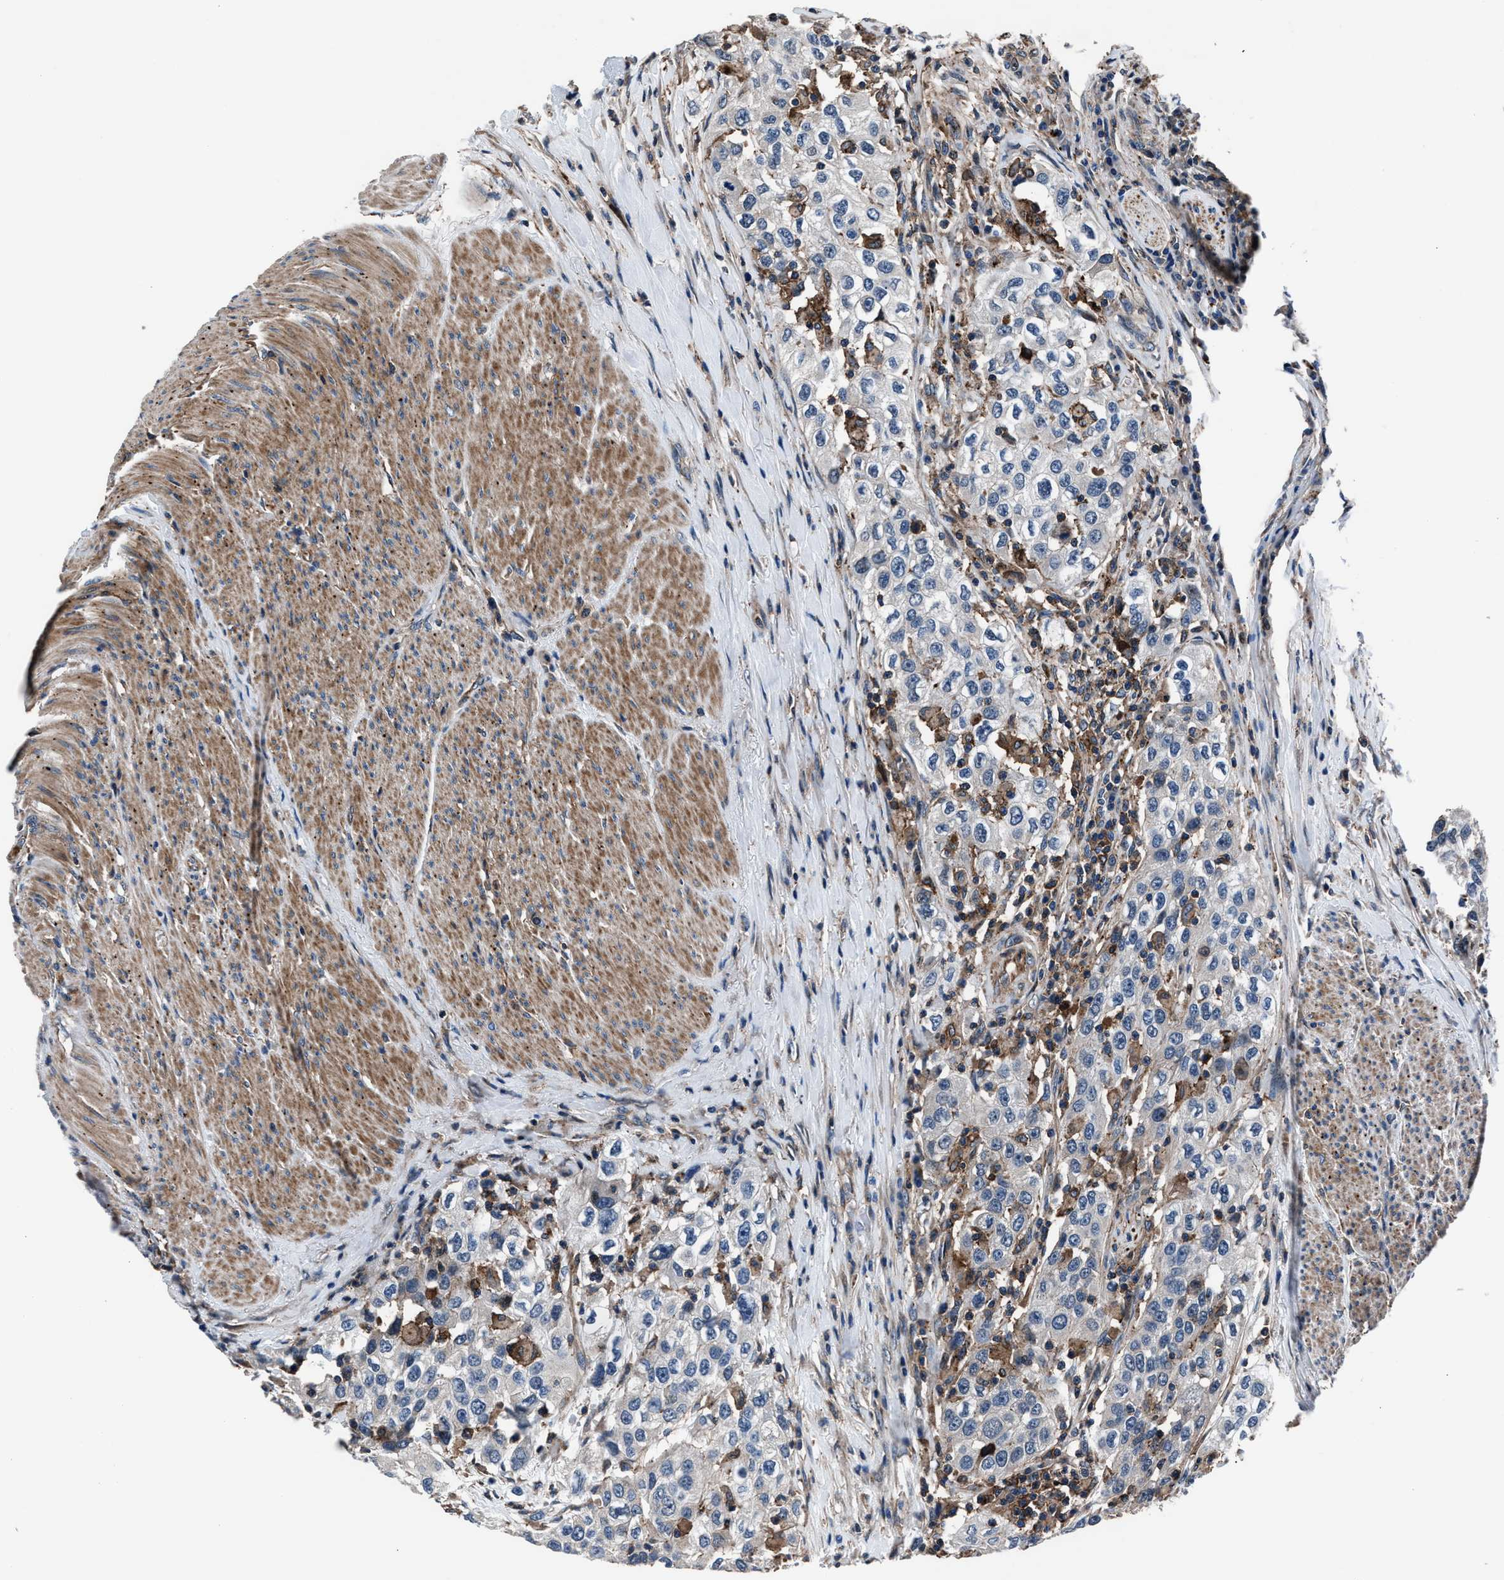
{"staining": {"intensity": "negative", "quantity": "none", "location": "none"}, "tissue": "urothelial cancer", "cell_type": "Tumor cells", "image_type": "cancer", "snomed": [{"axis": "morphology", "description": "Urothelial carcinoma, High grade"}, {"axis": "topography", "description": "Urinary bladder"}], "caption": "Tumor cells are negative for protein expression in human urothelial cancer.", "gene": "MFSD11", "patient": {"sex": "female", "age": 80}}